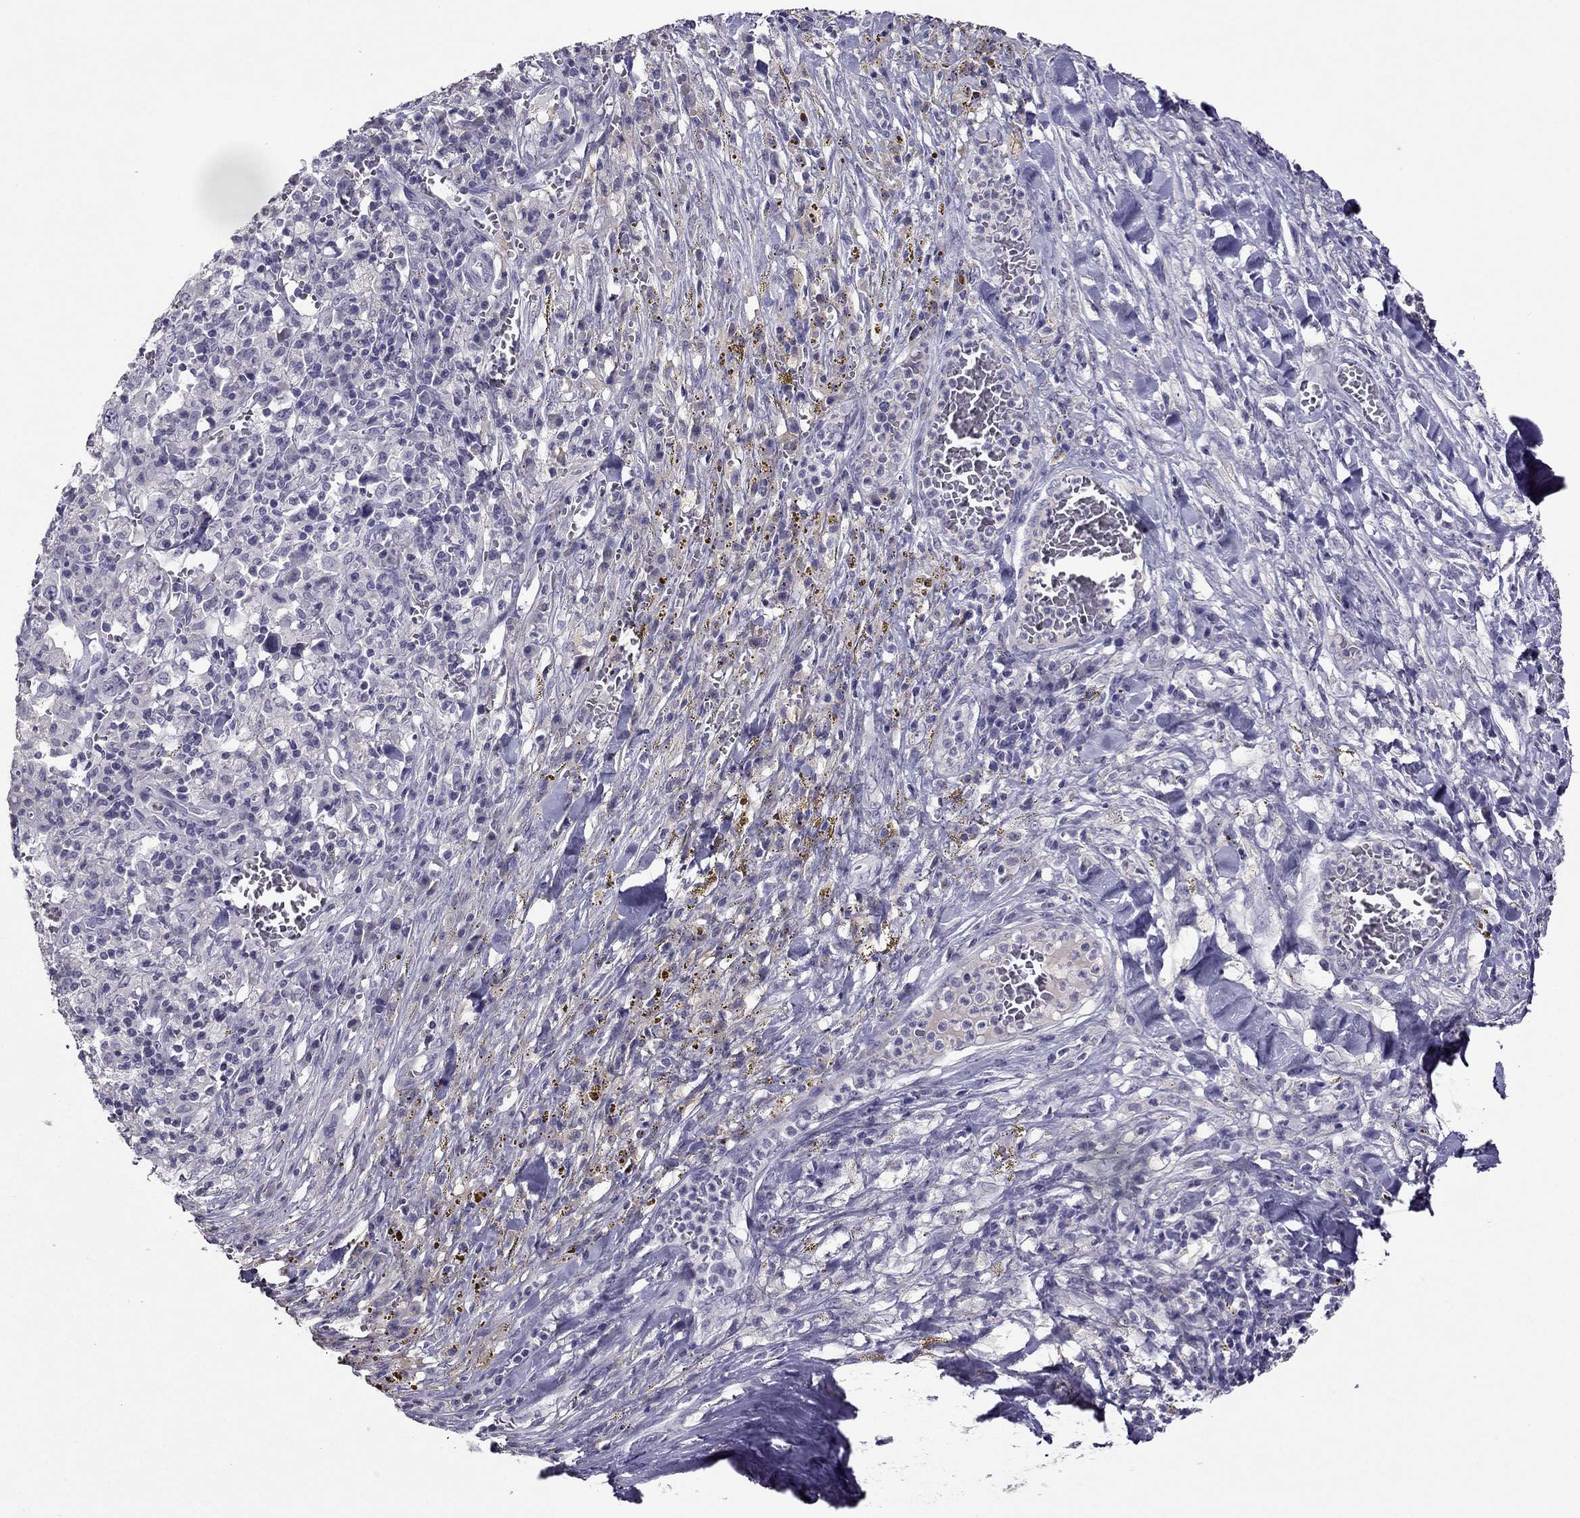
{"staining": {"intensity": "negative", "quantity": "none", "location": "none"}, "tissue": "melanoma", "cell_type": "Tumor cells", "image_type": "cancer", "snomed": [{"axis": "morphology", "description": "Malignant melanoma, NOS"}, {"axis": "topography", "description": "Skin"}], "caption": "IHC of melanoma shows no expression in tumor cells. (Stains: DAB immunohistochemistry with hematoxylin counter stain, Microscopy: brightfield microscopy at high magnification).", "gene": "RHO", "patient": {"sex": "female", "age": 91}}